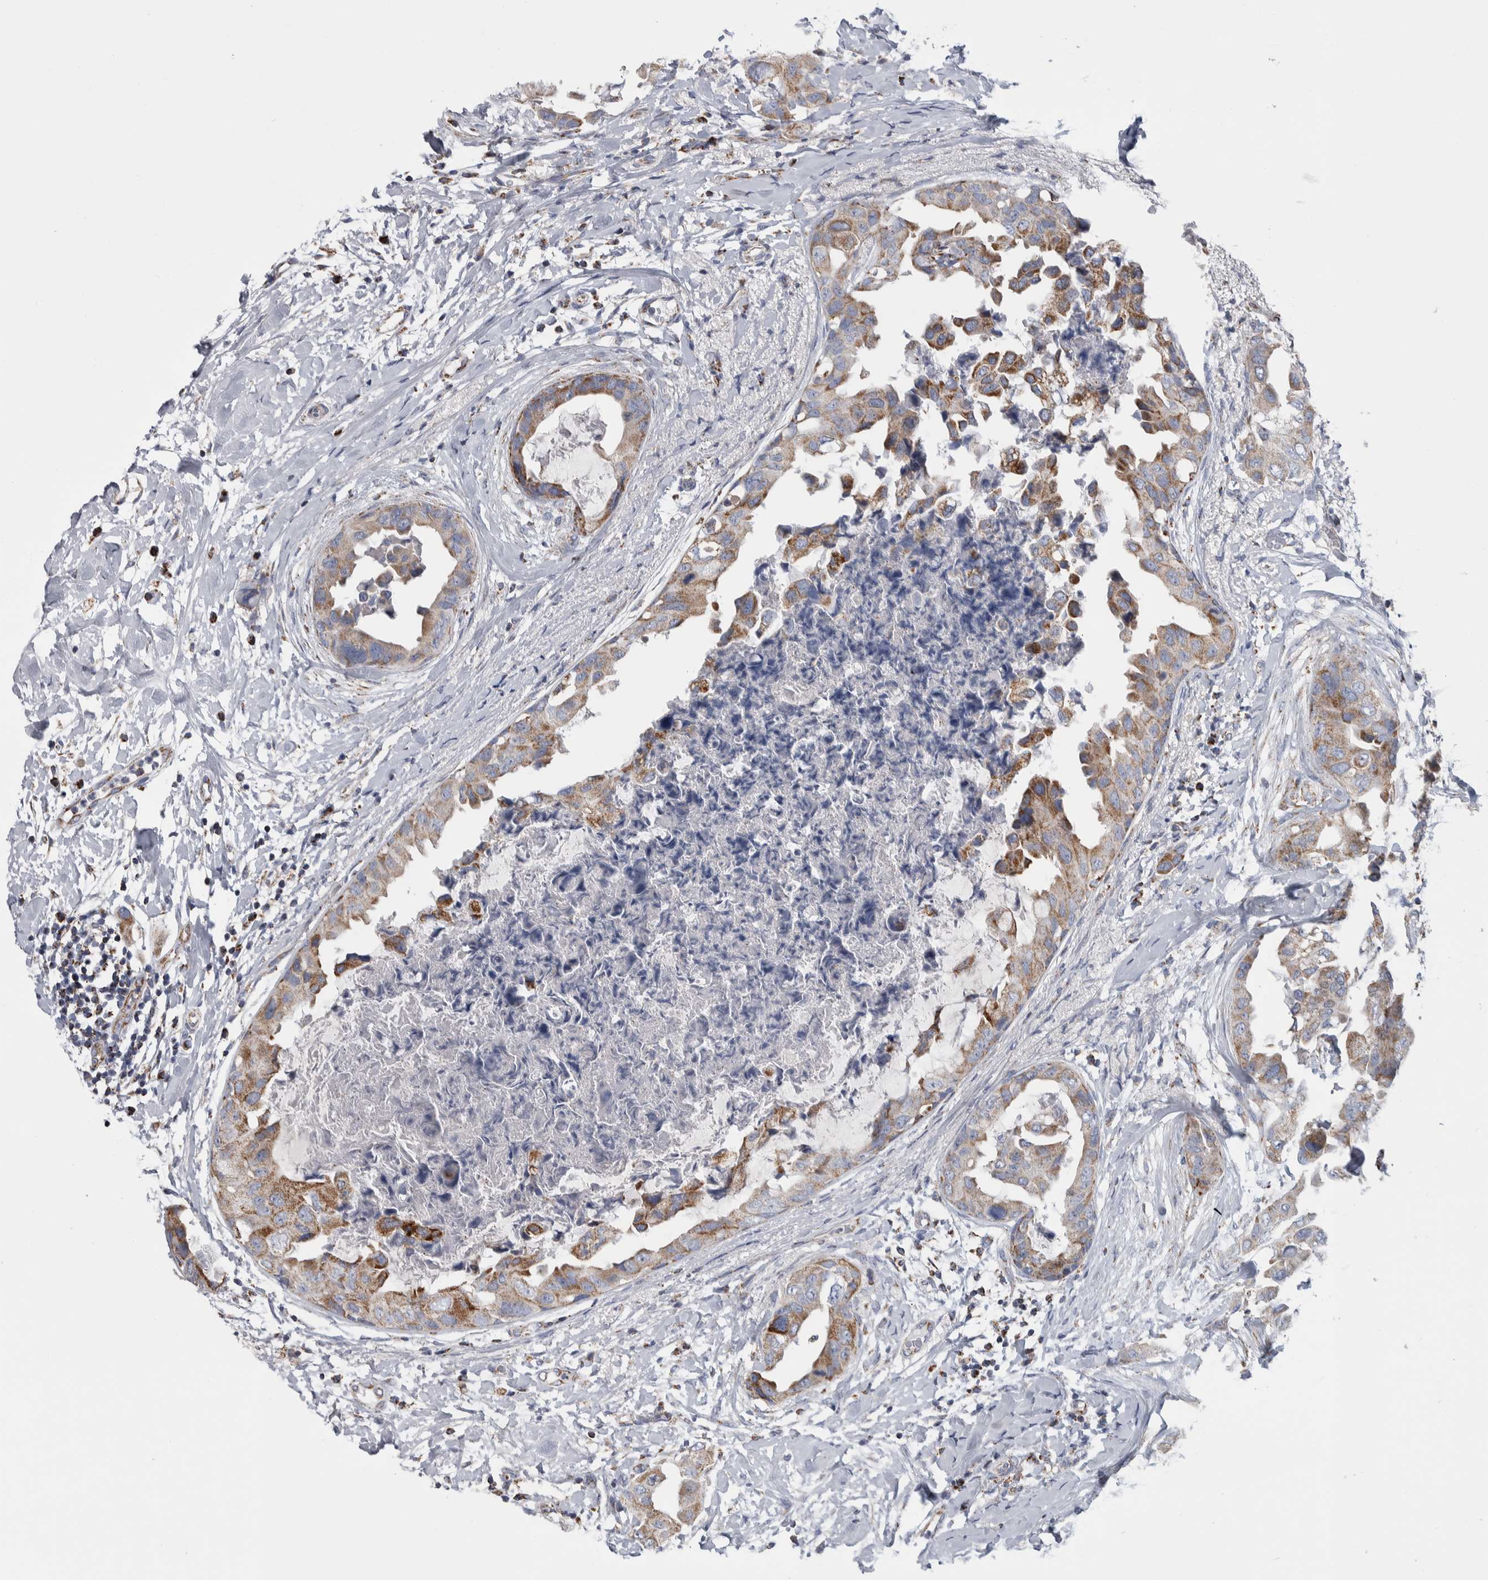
{"staining": {"intensity": "moderate", "quantity": ">75%", "location": "cytoplasmic/membranous"}, "tissue": "breast cancer", "cell_type": "Tumor cells", "image_type": "cancer", "snomed": [{"axis": "morphology", "description": "Duct carcinoma"}, {"axis": "topography", "description": "Breast"}], "caption": "DAB immunohistochemical staining of human breast cancer (infiltrating ductal carcinoma) exhibits moderate cytoplasmic/membranous protein staining in approximately >75% of tumor cells.", "gene": "ETFA", "patient": {"sex": "female", "age": 40}}